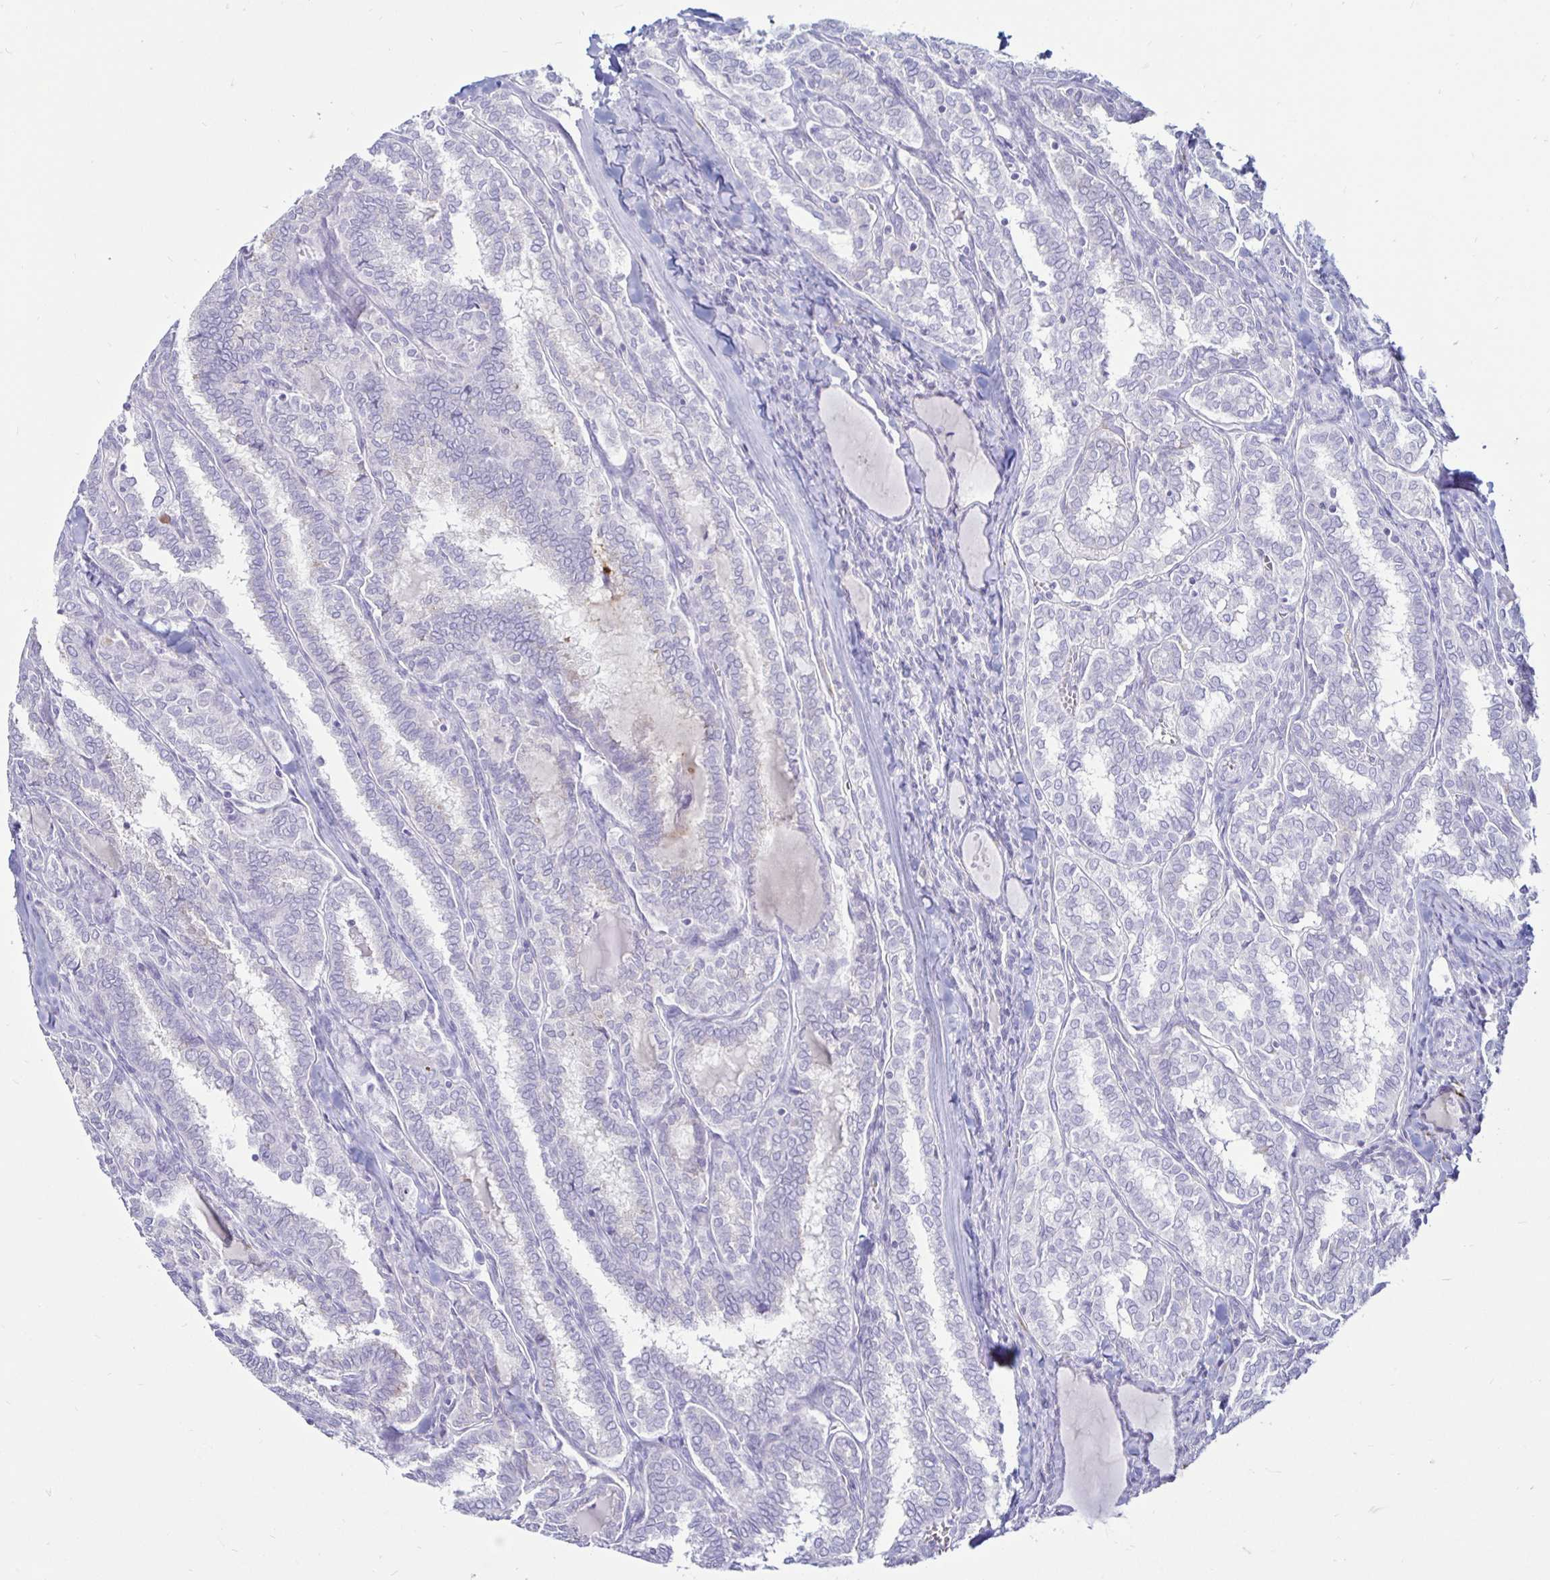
{"staining": {"intensity": "negative", "quantity": "none", "location": "none"}, "tissue": "thyroid cancer", "cell_type": "Tumor cells", "image_type": "cancer", "snomed": [{"axis": "morphology", "description": "Papillary adenocarcinoma, NOS"}, {"axis": "topography", "description": "Thyroid gland"}], "caption": "Protein analysis of papillary adenocarcinoma (thyroid) reveals no significant expression in tumor cells. (Immunohistochemistry (ihc), brightfield microscopy, high magnification).", "gene": "TIMP1", "patient": {"sex": "female", "age": 30}}